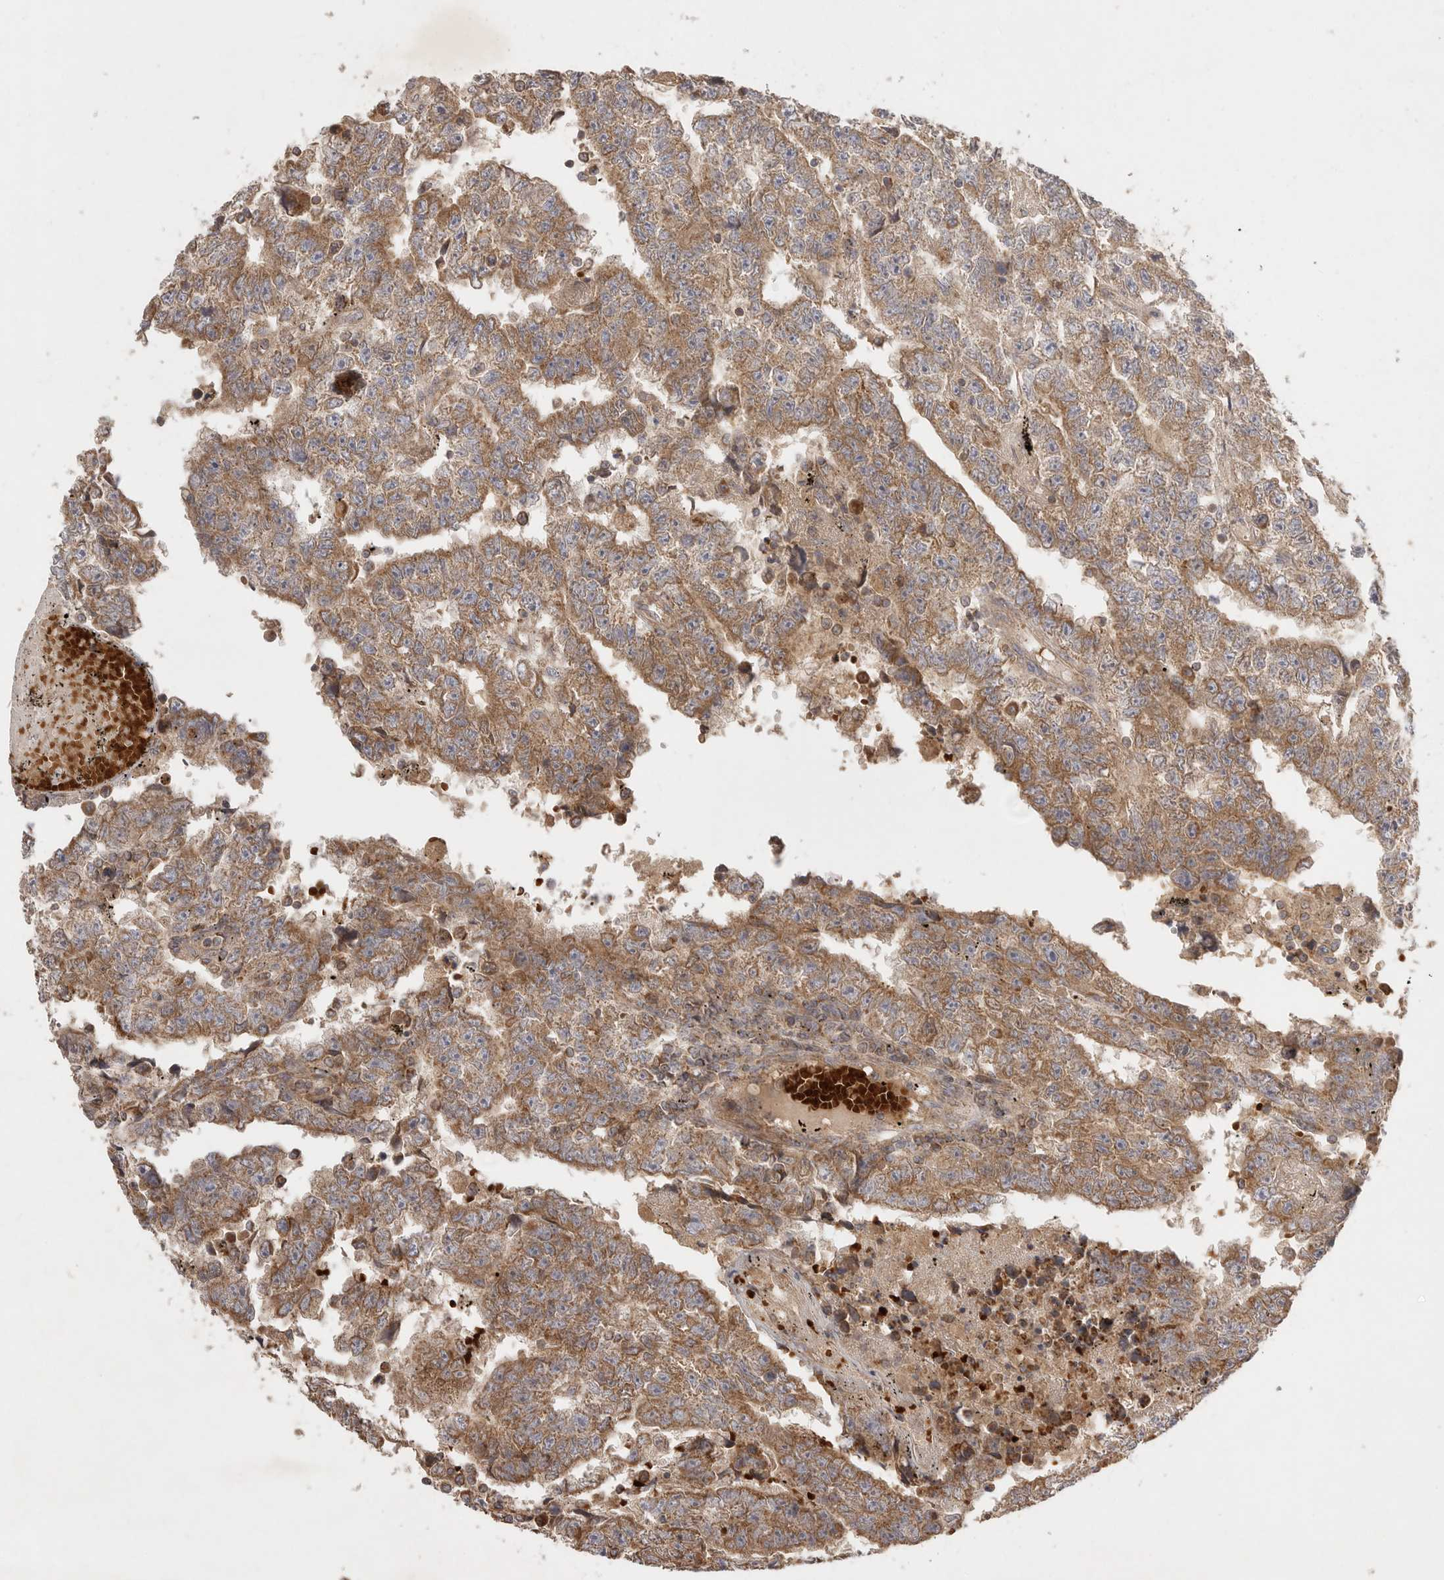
{"staining": {"intensity": "moderate", "quantity": ">75%", "location": "cytoplasmic/membranous"}, "tissue": "testis cancer", "cell_type": "Tumor cells", "image_type": "cancer", "snomed": [{"axis": "morphology", "description": "Carcinoma, Embryonal, NOS"}, {"axis": "topography", "description": "Testis"}], "caption": "Testis cancer (embryonal carcinoma) was stained to show a protein in brown. There is medium levels of moderate cytoplasmic/membranous staining in about >75% of tumor cells.", "gene": "KIF21B", "patient": {"sex": "male", "age": 25}}